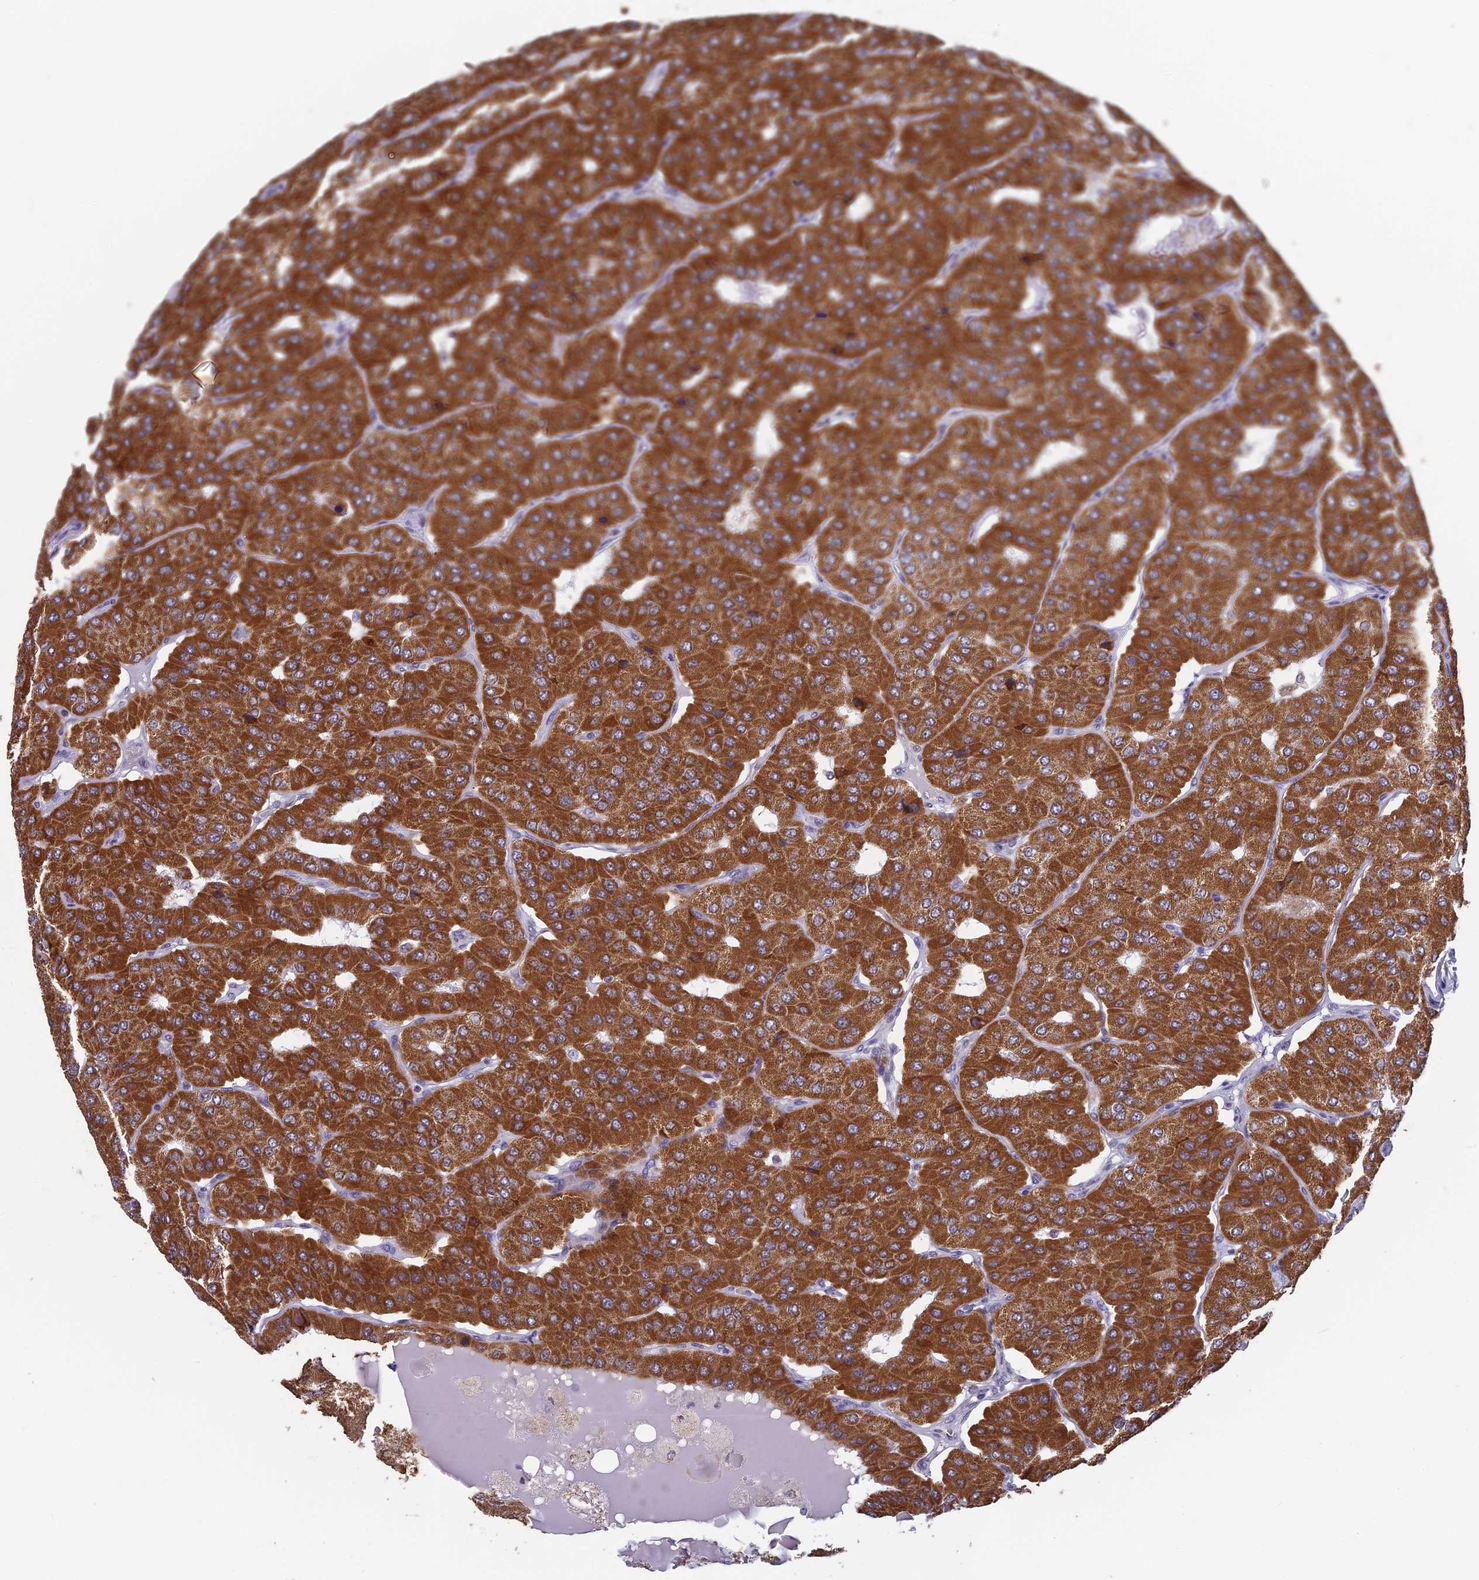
{"staining": {"intensity": "strong", "quantity": ">75%", "location": "cytoplasmic/membranous"}, "tissue": "parathyroid gland", "cell_type": "Glandular cells", "image_type": "normal", "snomed": [{"axis": "morphology", "description": "Normal tissue, NOS"}, {"axis": "morphology", "description": "Adenoma, NOS"}, {"axis": "topography", "description": "Parathyroid gland"}], "caption": "Immunohistochemical staining of benign parathyroid gland exhibits high levels of strong cytoplasmic/membranous staining in approximately >75% of glandular cells.", "gene": "MT", "patient": {"sex": "female", "age": 86}}